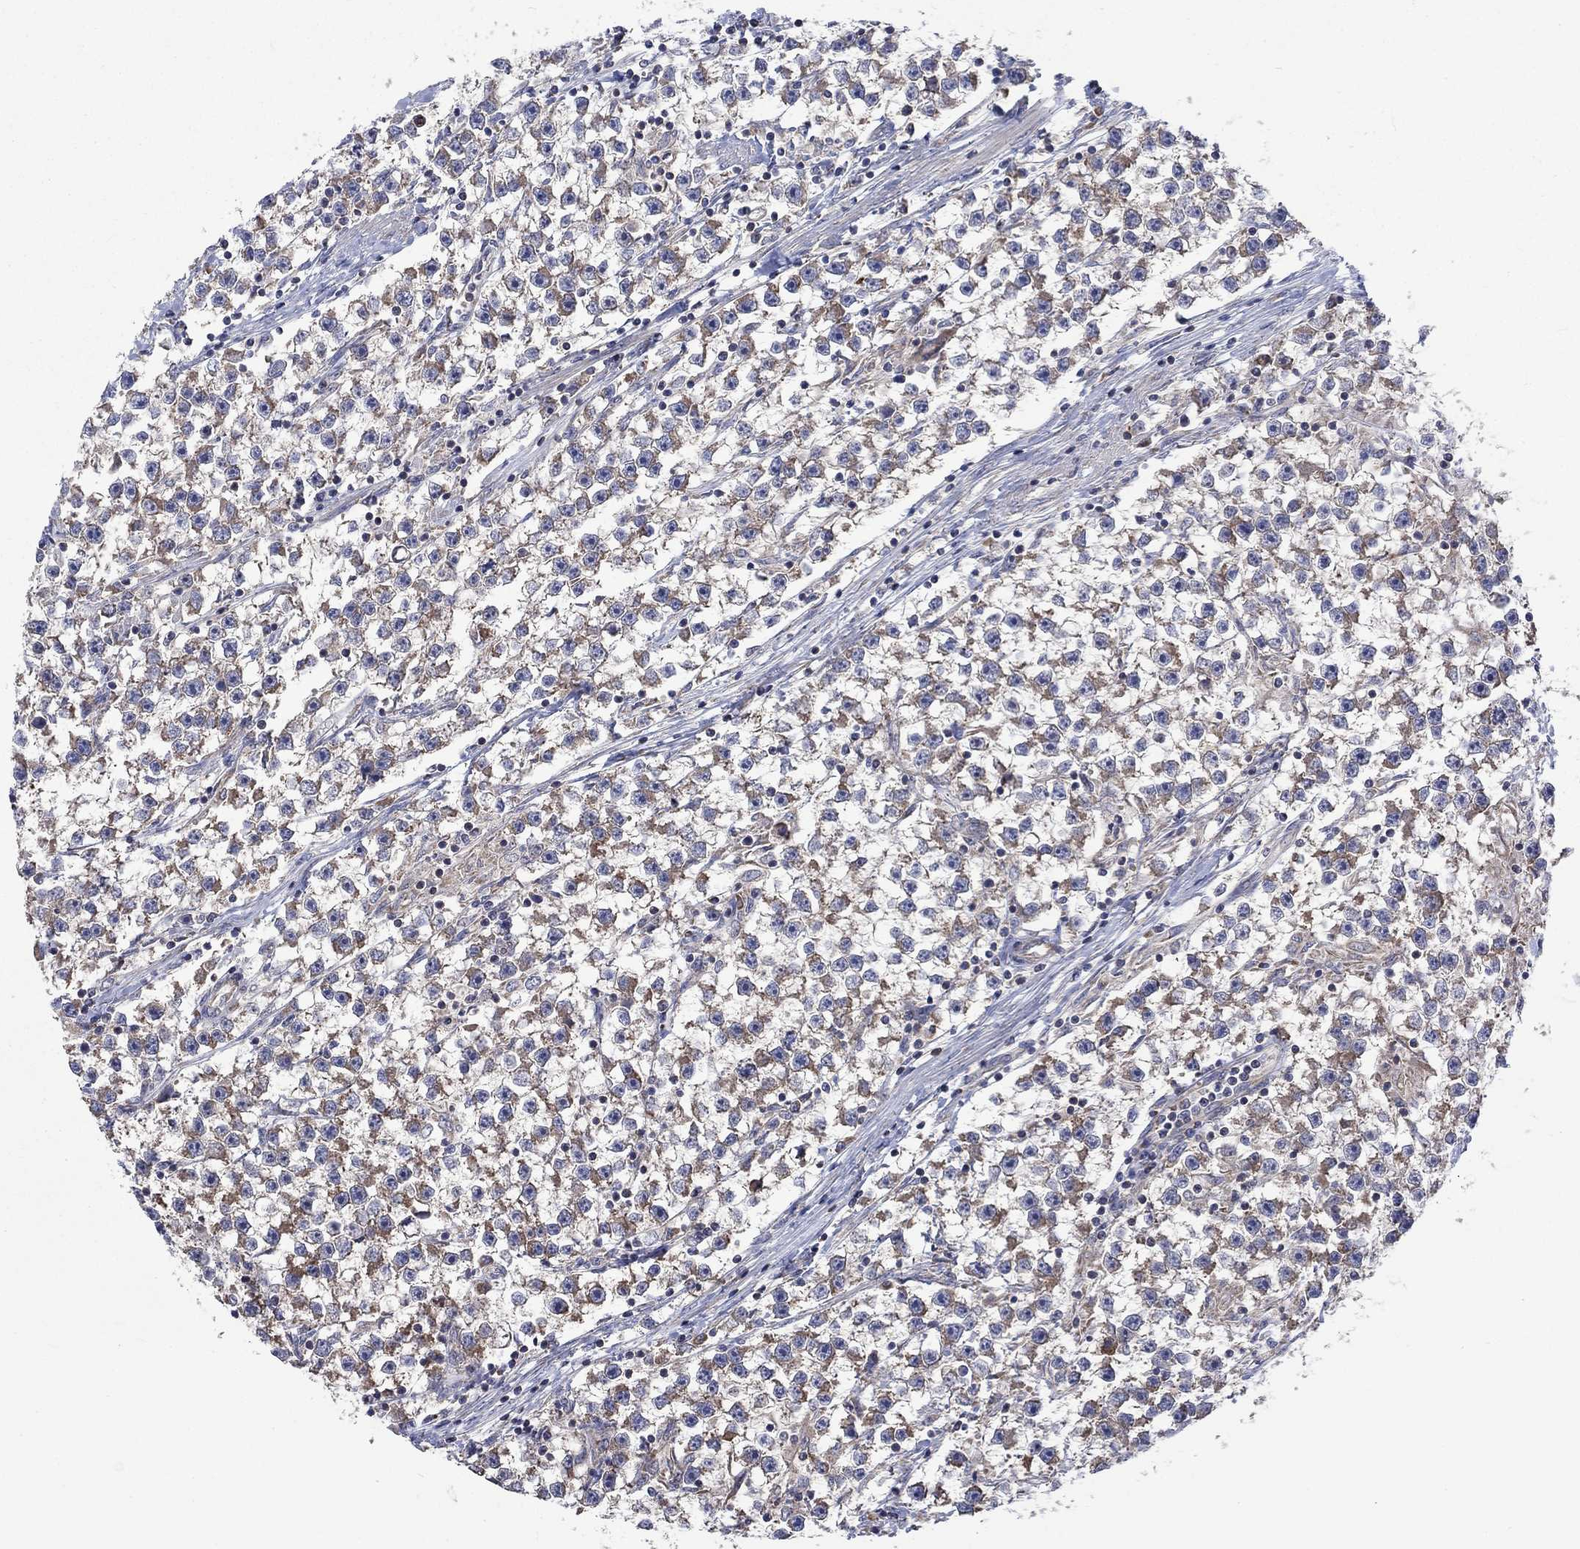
{"staining": {"intensity": "weak", "quantity": "25%-75%", "location": "cytoplasmic/membranous"}, "tissue": "testis cancer", "cell_type": "Tumor cells", "image_type": "cancer", "snomed": [{"axis": "morphology", "description": "Seminoma, NOS"}, {"axis": "topography", "description": "Testis"}], "caption": "IHC photomicrograph of testis seminoma stained for a protein (brown), which shows low levels of weak cytoplasmic/membranous staining in about 25%-75% of tumor cells.", "gene": "RPLP0", "patient": {"sex": "male", "age": 59}}